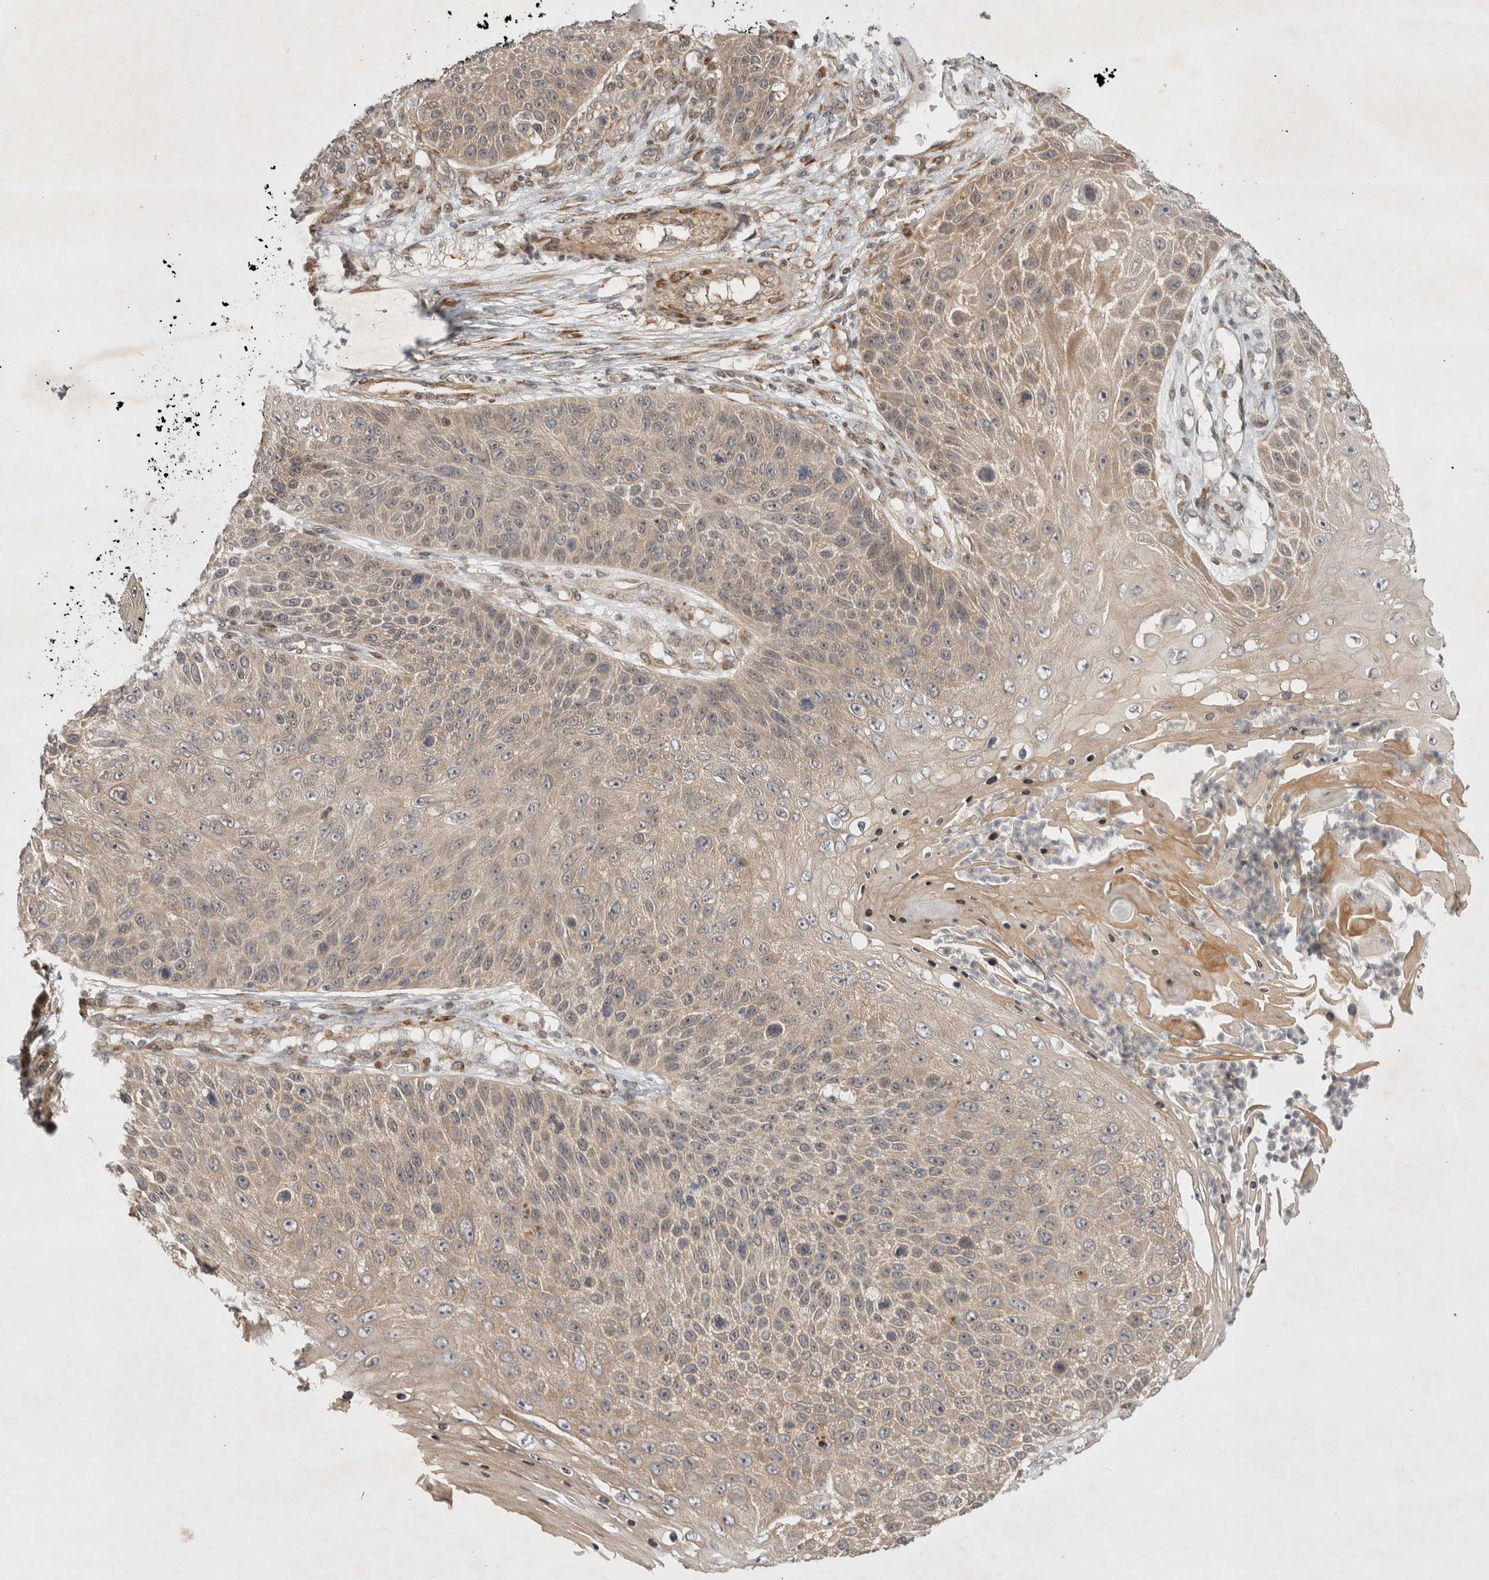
{"staining": {"intensity": "weak", "quantity": ">75%", "location": "cytoplasmic/membranous"}, "tissue": "skin cancer", "cell_type": "Tumor cells", "image_type": "cancer", "snomed": [{"axis": "morphology", "description": "Squamous cell carcinoma, NOS"}, {"axis": "topography", "description": "Skin"}], "caption": "Tumor cells display weak cytoplasmic/membranous positivity in about >75% of cells in skin cancer.", "gene": "ZNF318", "patient": {"sex": "female", "age": 88}}